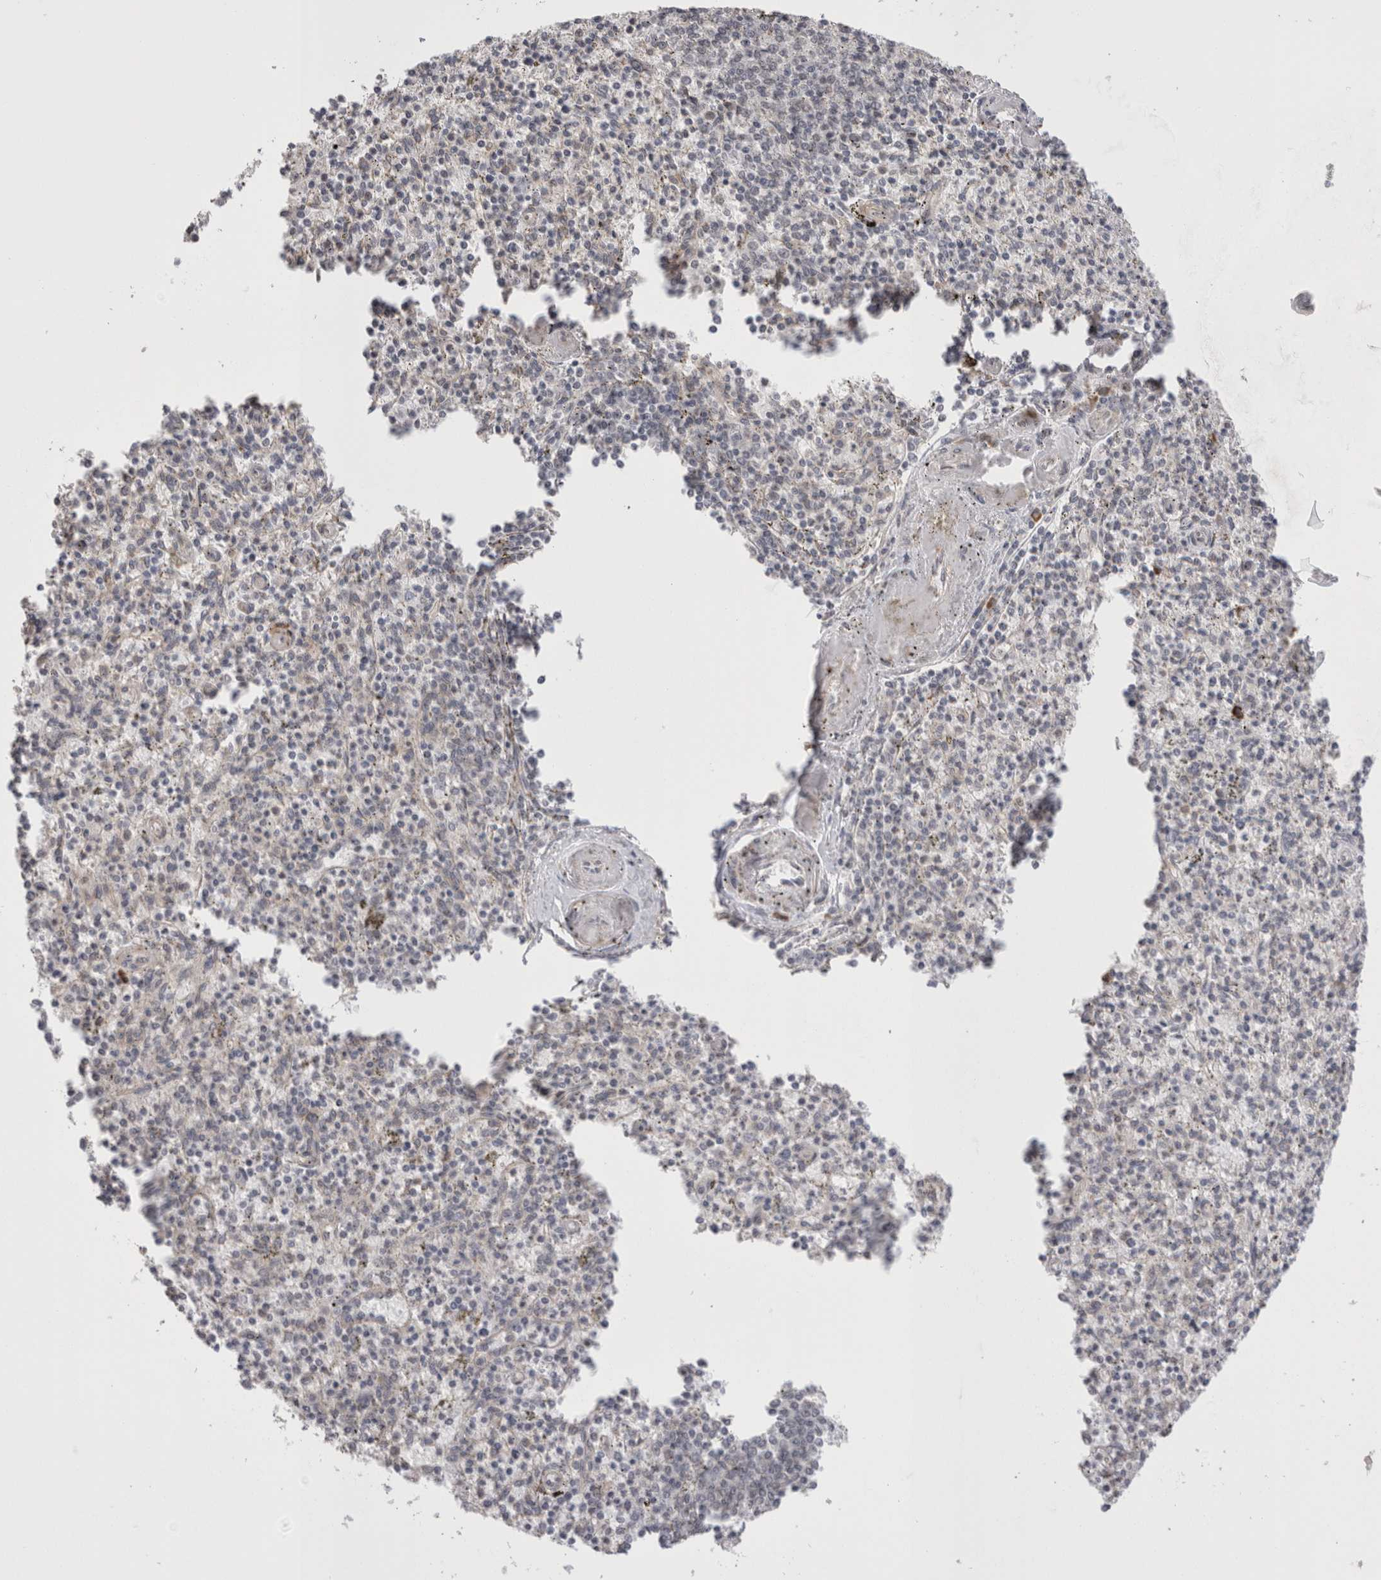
{"staining": {"intensity": "negative", "quantity": "none", "location": "none"}, "tissue": "spleen", "cell_type": "Cells in red pulp", "image_type": "normal", "snomed": [{"axis": "morphology", "description": "Normal tissue, NOS"}, {"axis": "topography", "description": "Spleen"}], "caption": "Photomicrograph shows no significant protein expression in cells in red pulp of unremarkable spleen. The staining was performed using DAB (3,3'-diaminobenzidine) to visualize the protein expression in brown, while the nuclei were stained in blue with hematoxylin (Magnification: 20x).", "gene": "EXOSC4", "patient": {"sex": "male", "age": 72}}